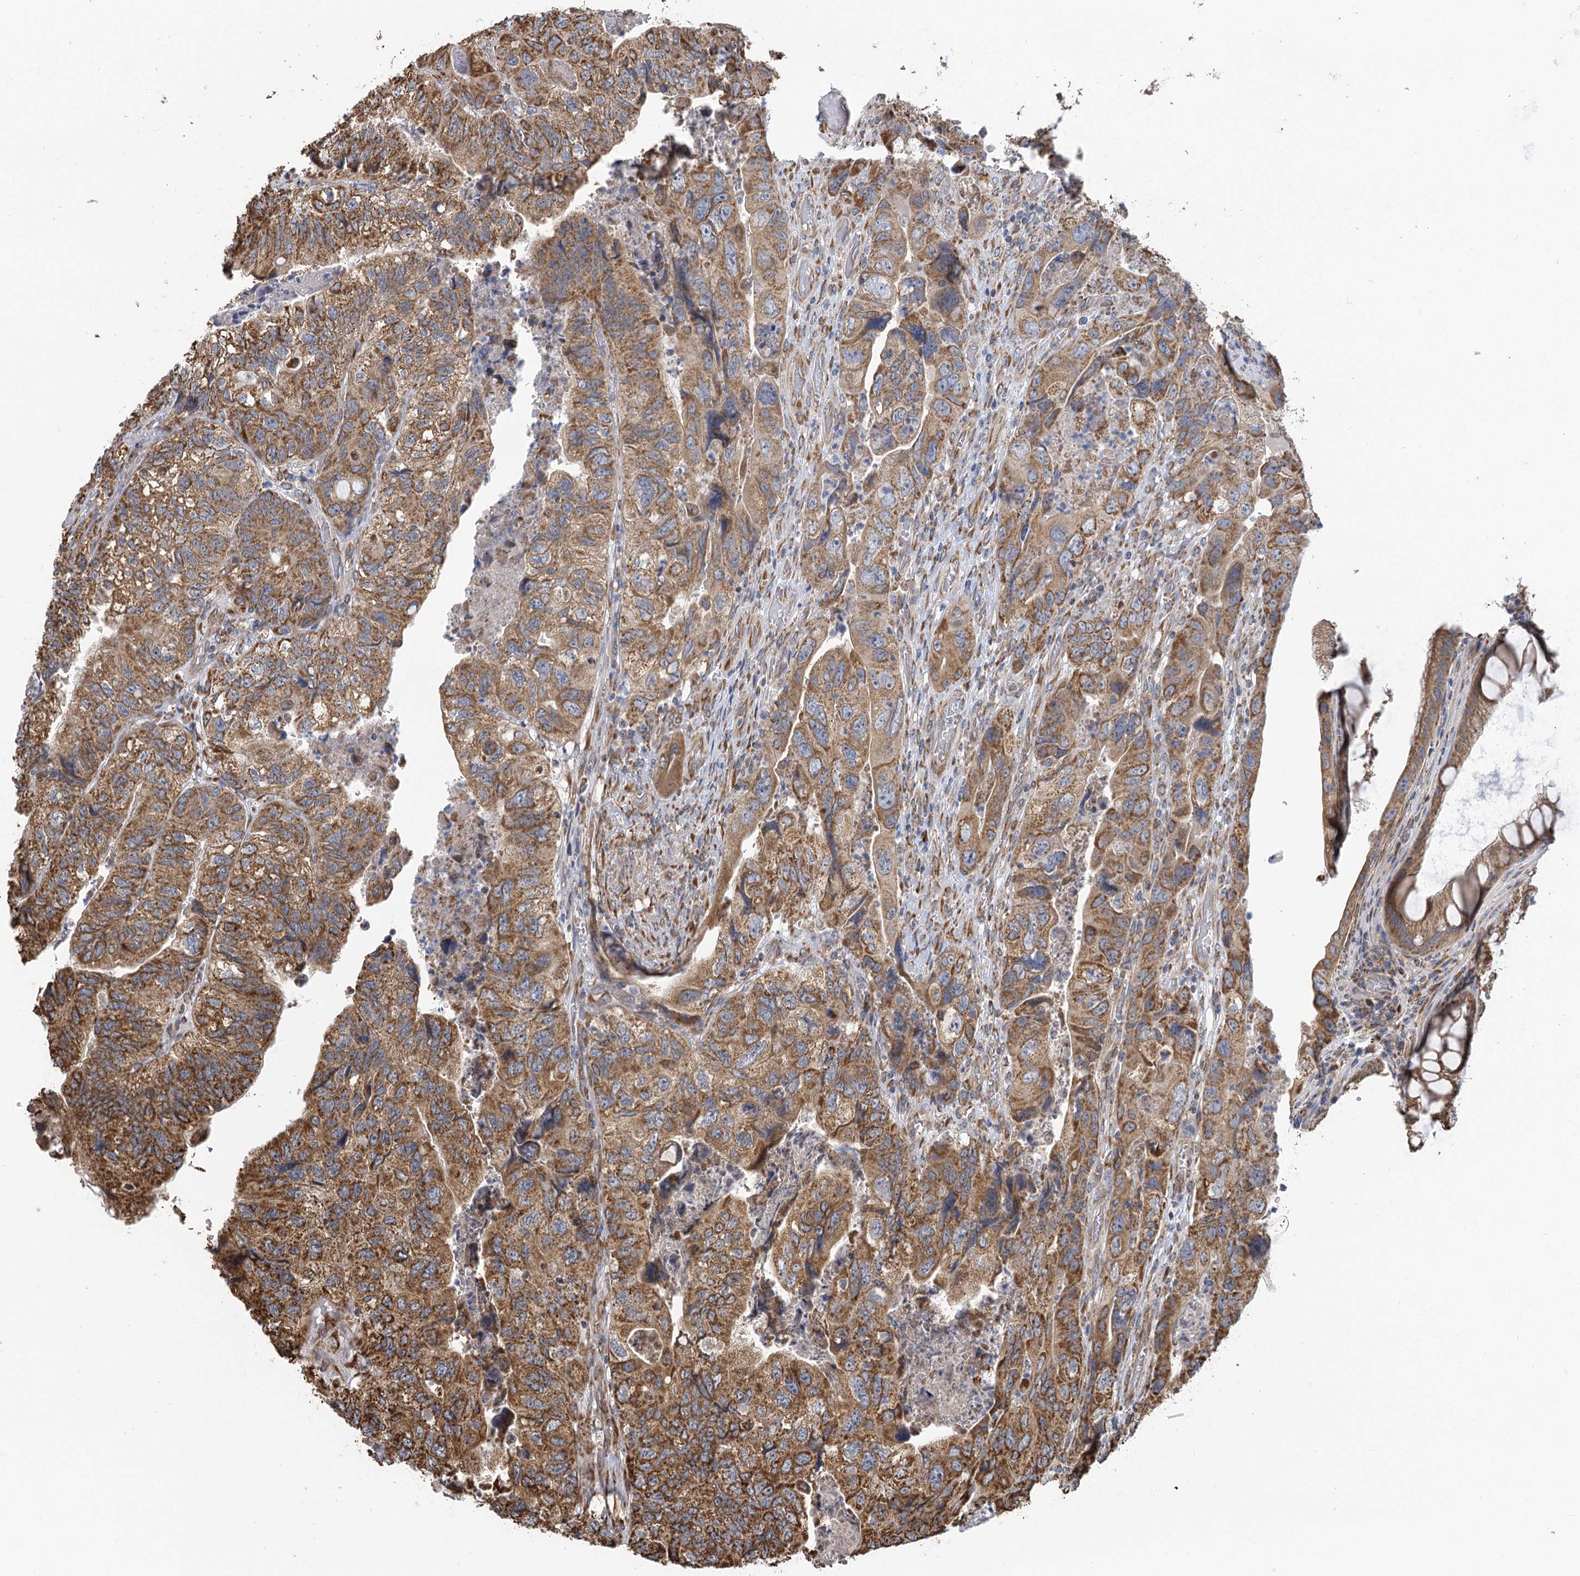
{"staining": {"intensity": "moderate", "quantity": ">75%", "location": "cytoplasmic/membranous"}, "tissue": "colorectal cancer", "cell_type": "Tumor cells", "image_type": "cancer", "snomed": [{"axis": "morphology", "description": "Adenocarcinoma, NOS"}, {"axis": "topography", "description": "Rectum"}], "caption": "Colorectal adenocarcinoma tissue demonstrates moderate cytoplasmic/membranous expression in approximately >75% of tumor cells The protein of interest is shown in brown color, while the nuclei are stained blue.", "gene": "IL11RA", "patient": {"sex": "male", "age": 63}}